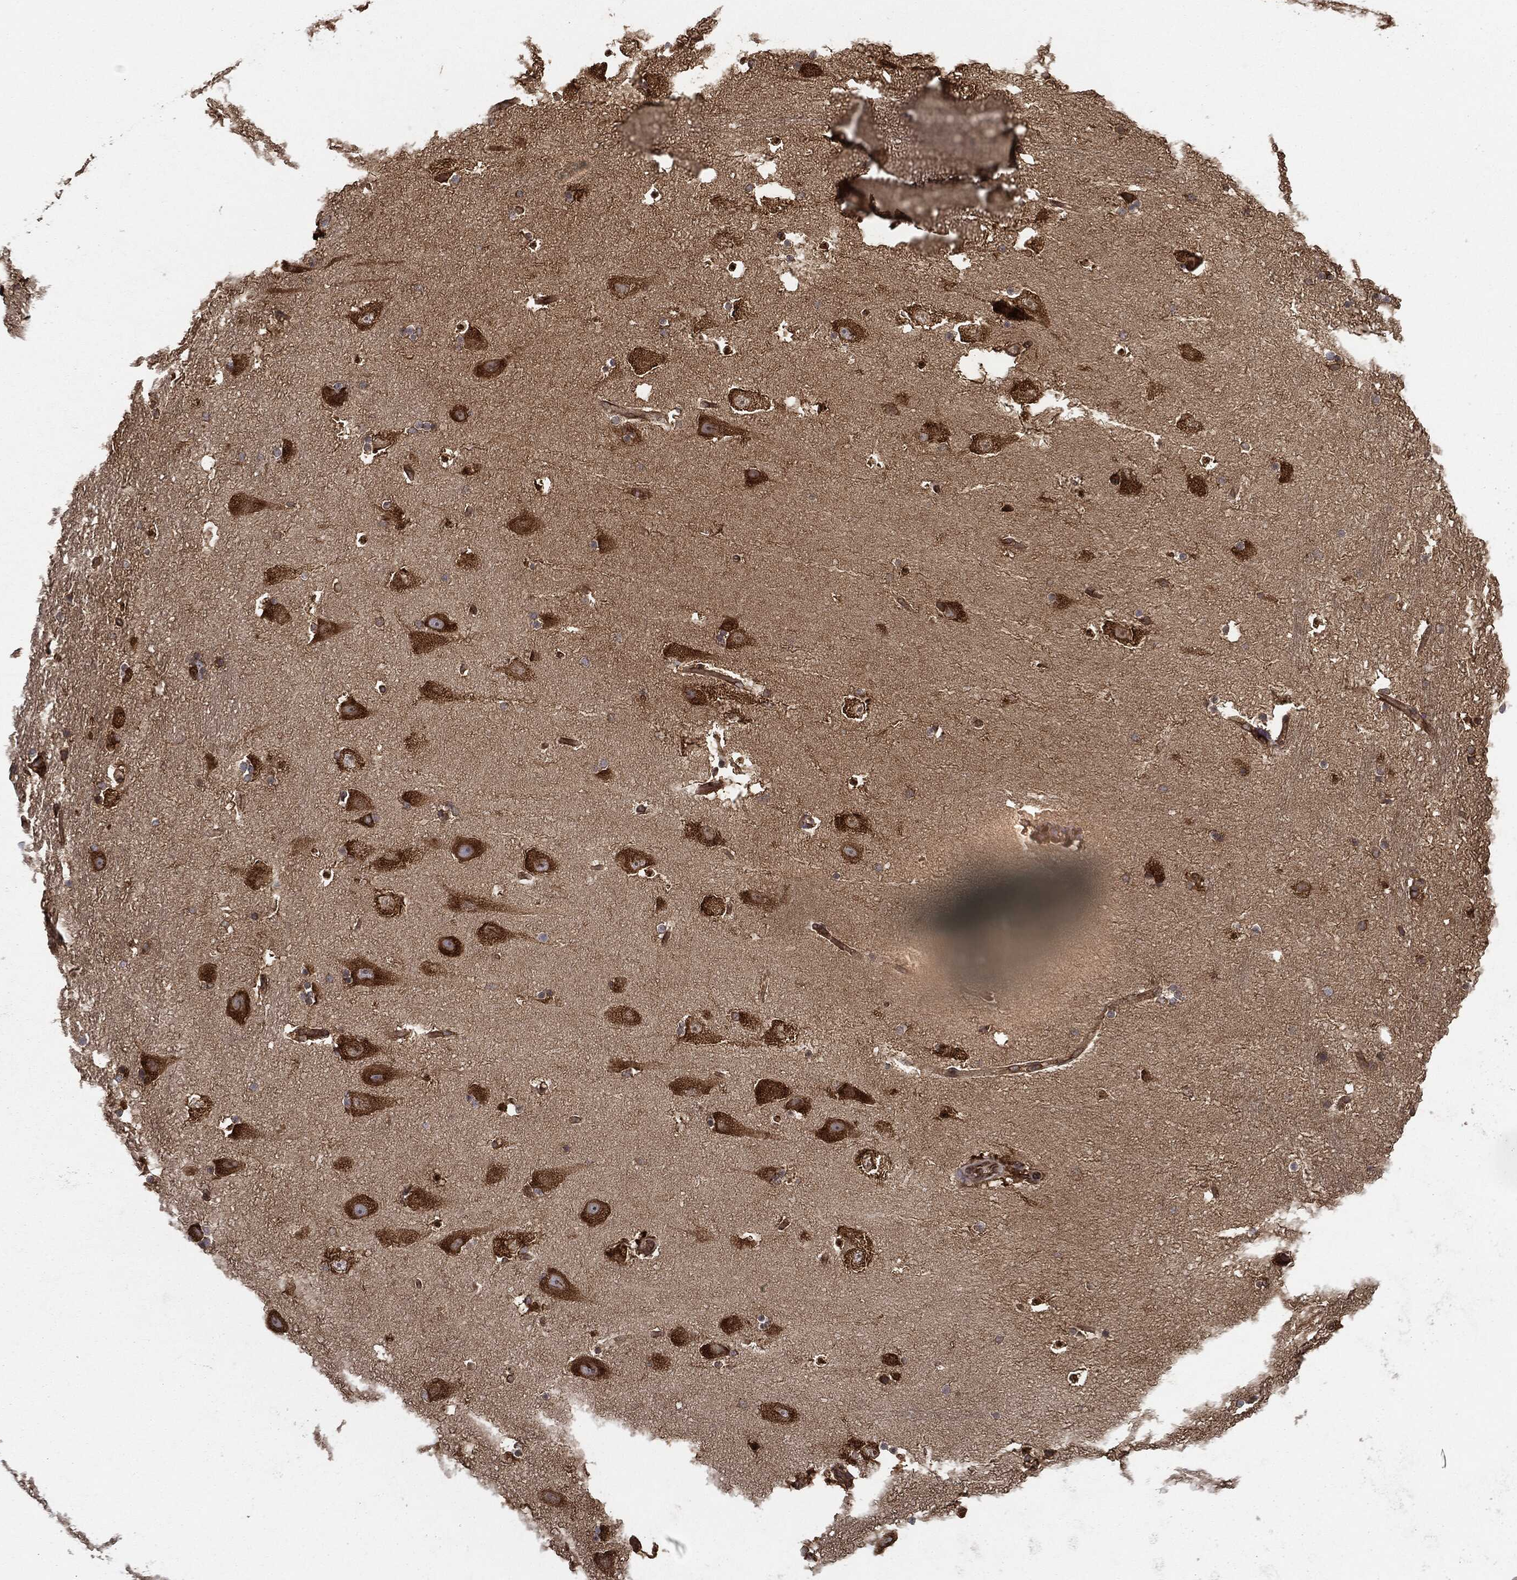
{"staining": {"intensity": "moderate", "quantity": "<25%", "location": "cytoplasmic/membranous"}, "tissue": "hippocampus", "cell_type": "Glial cells", "image_type": "normal", "snomed": [{"axis": "morphology", "description": "Normal tissue, NOS"}, {"axis": "topography", "description": "Hippocampus"}], "caption": "Immunohistochemical staining of normal human hippocampus displays <25% levels of moderate cytoplasmic/membranous protein expression in approximately <25% of glial cells.", "gene": "EIF2AK2", "patient": {"sex": "male", "age": 51}}